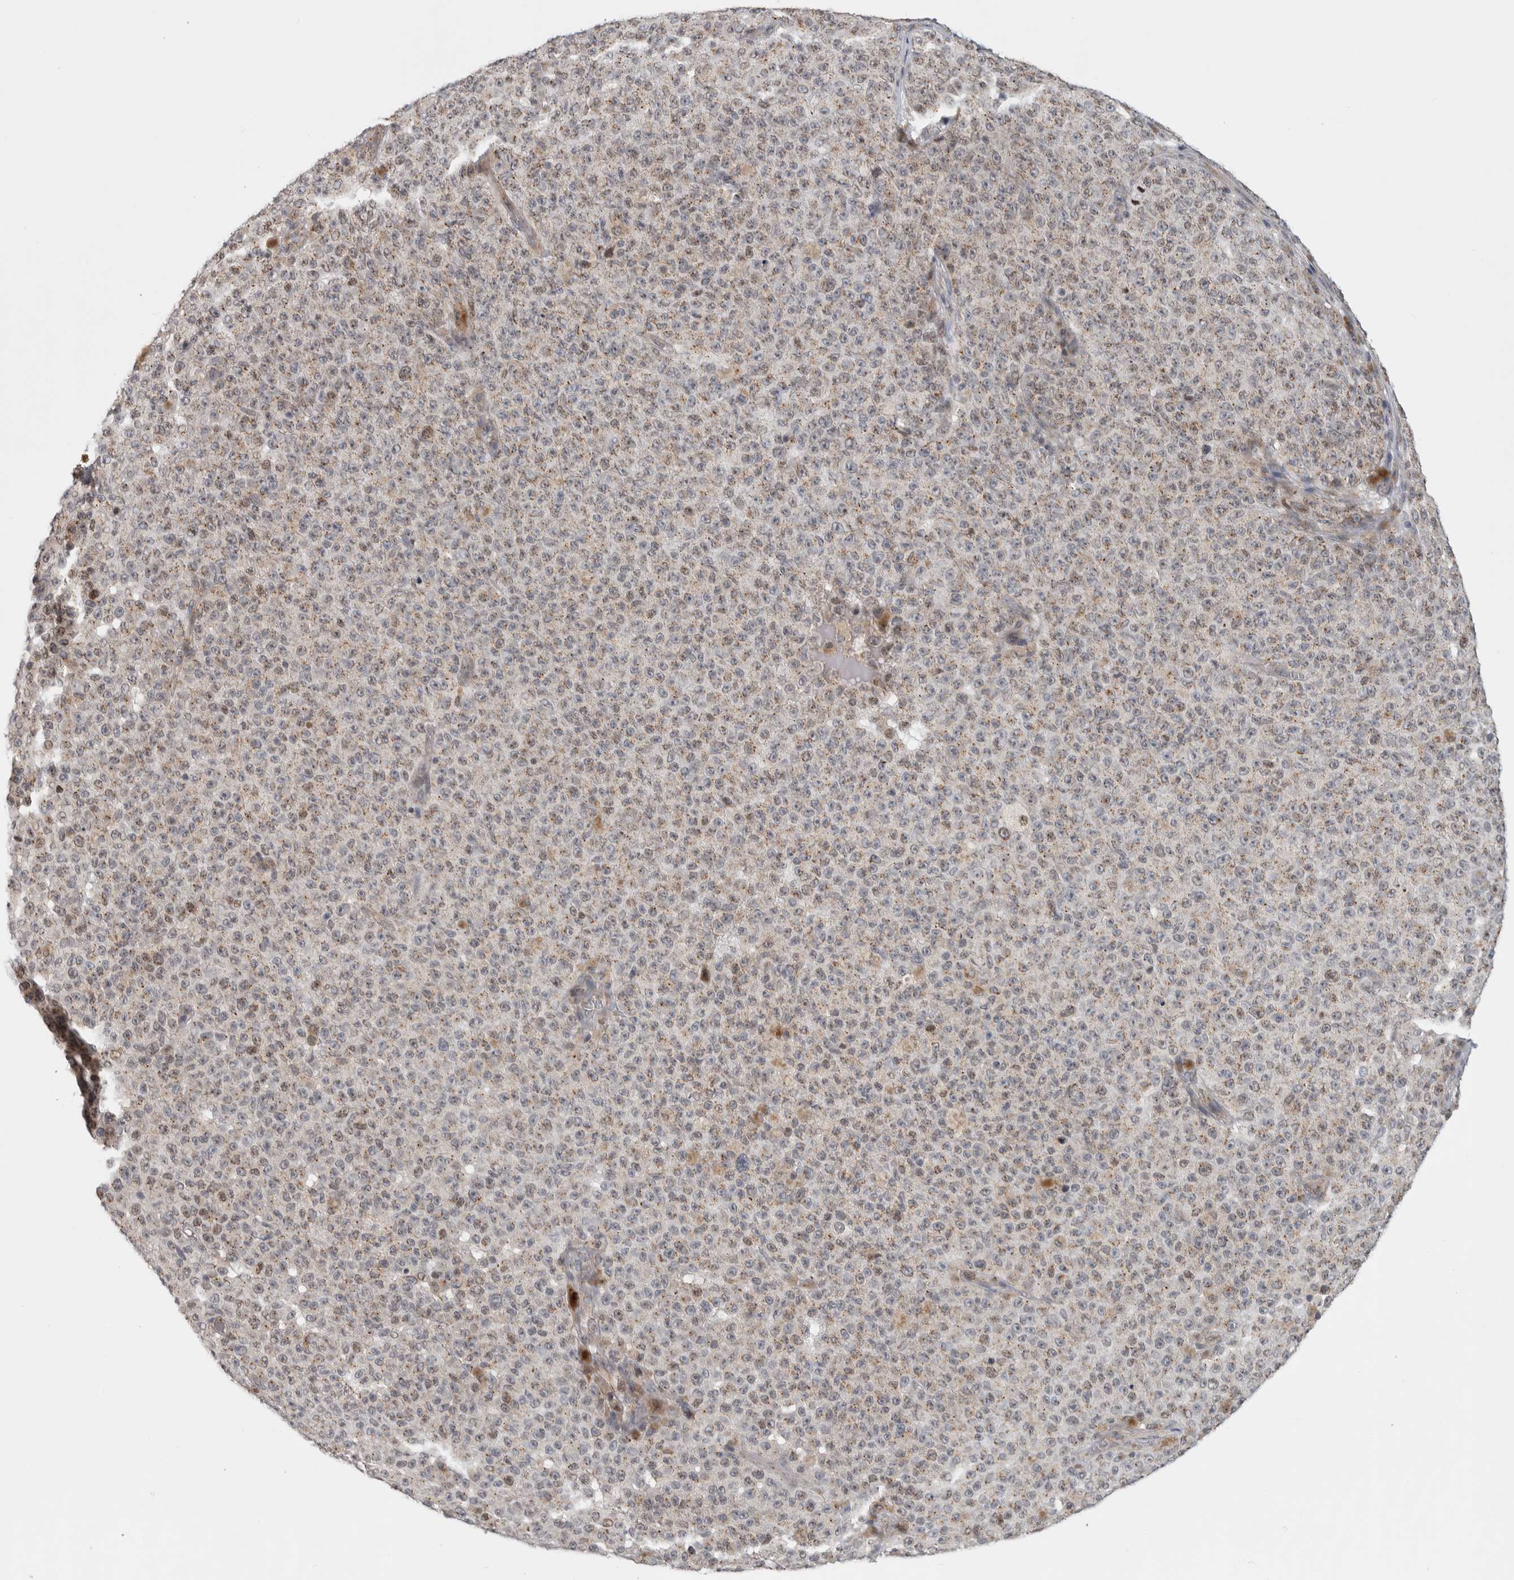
{"staining": {"intensity": "weak", "quantity": ">75%", "location": "cytoplasmic/membranous"}, "tissue": "melanoma", "cell_type": "Tumor cells", "image_type": "cancer", "snomed": [{"axis": "morphology", "description": "Malignant melanoma, NOS"}, {"axis": "topography", "description": "Skin"}], "caption": "IHC histopathology image of melanoma stained for a protein (brown), which shows low levels of weak cytoplasmic/membranous expression in about >75% of tumor cells.", "gene": "MSL1", "patient": {"sex": "female", "age": 82}}